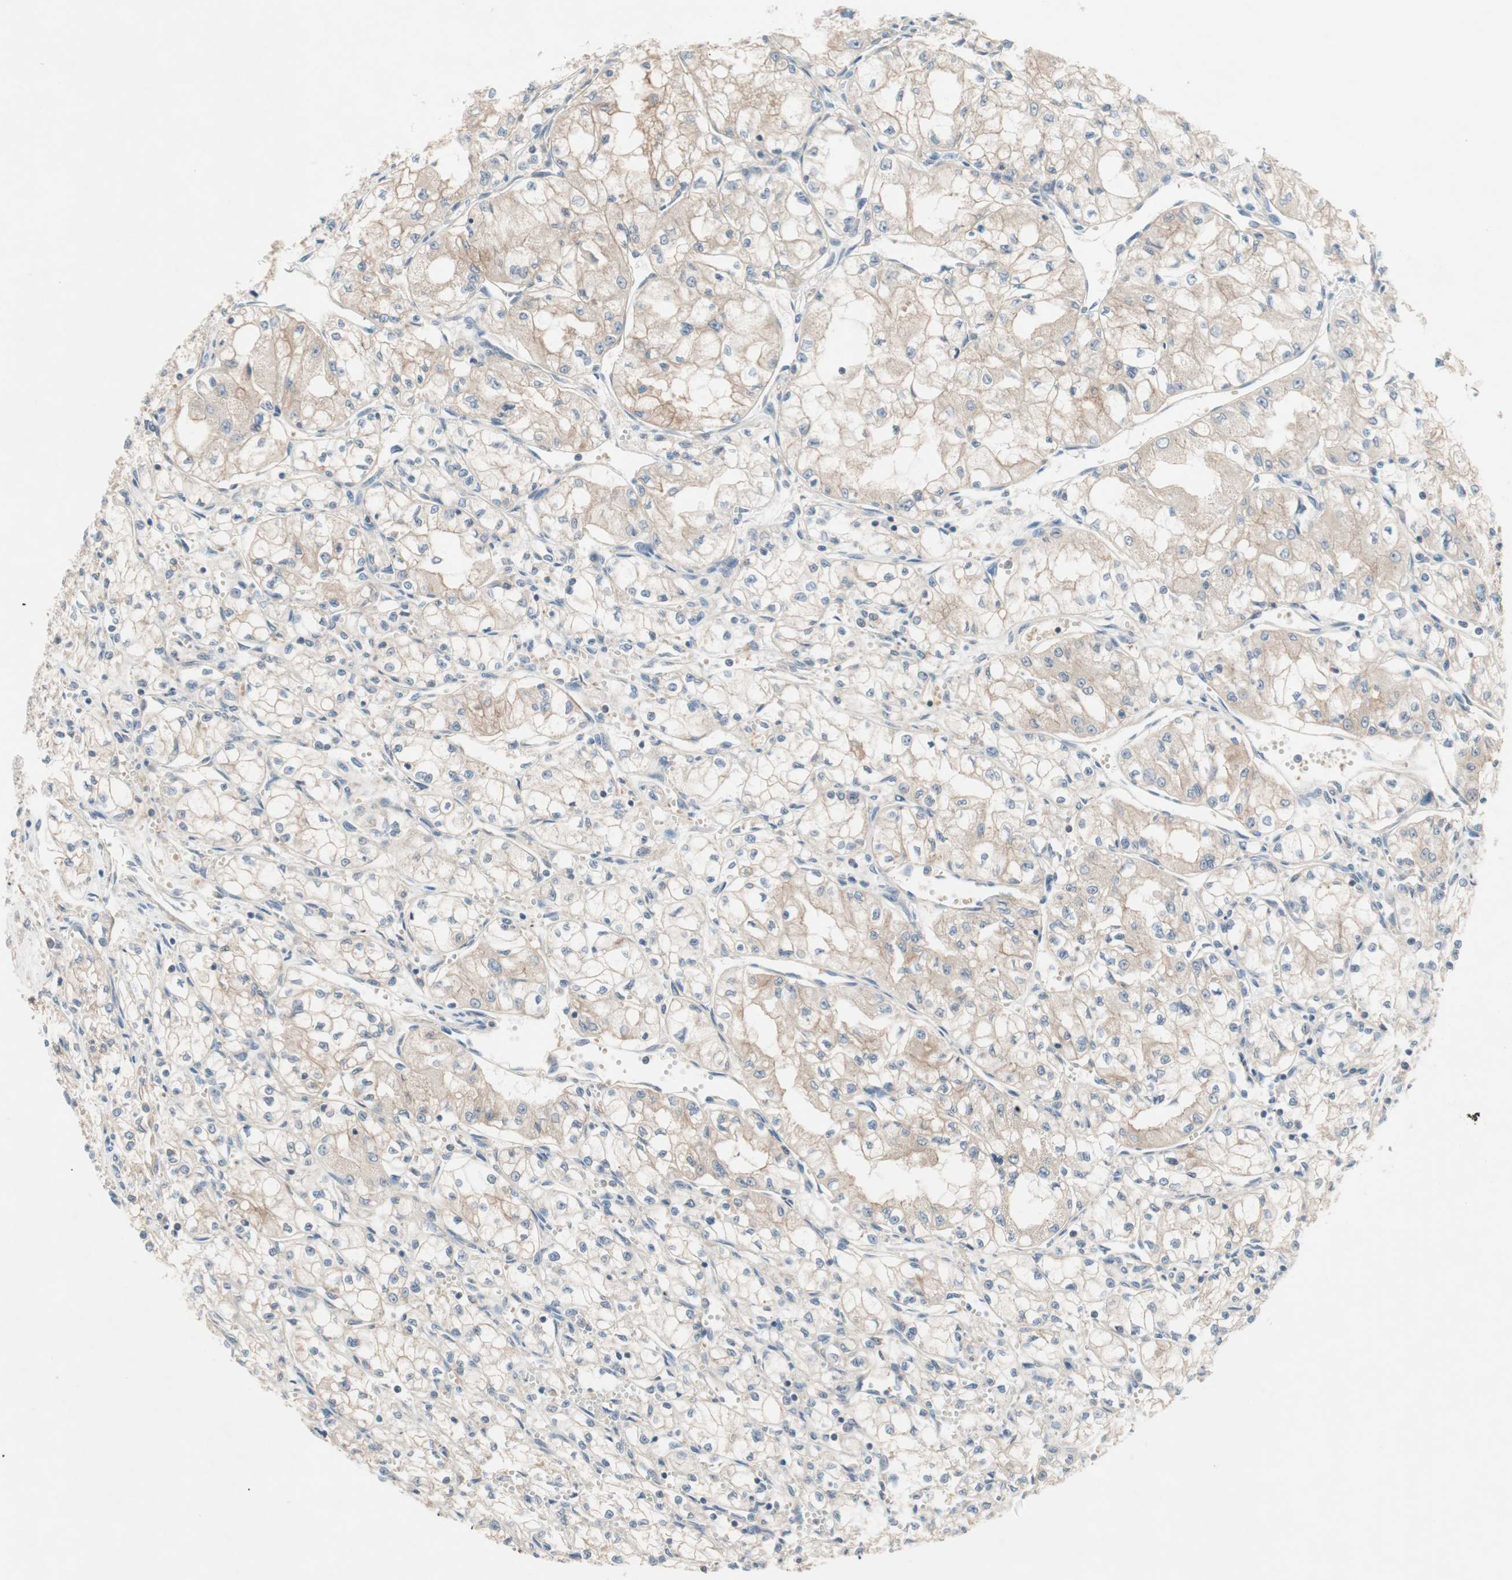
{"staining": {"intensity": "negative", "quantity": "none", "location": "none"}, "tissue": "renal cancer", "cell_type": "Tumor cells", "image_type": "cancer", "snomed": [{"axis": "morphology", "description": "Normal tissue, NOS"}, {"axis": "morphology", "description": "Adenocarcinoma, NOS"}, {"axis": "topography", "description": "Kidney"}], "caption": "A high-resolution image shows IHC staining of renal cancer (adenocarcinoma), which shows no significant positivity in tumor cells.", "gene": "GLUL", "patient": {"sex": "male", "age": 59}}